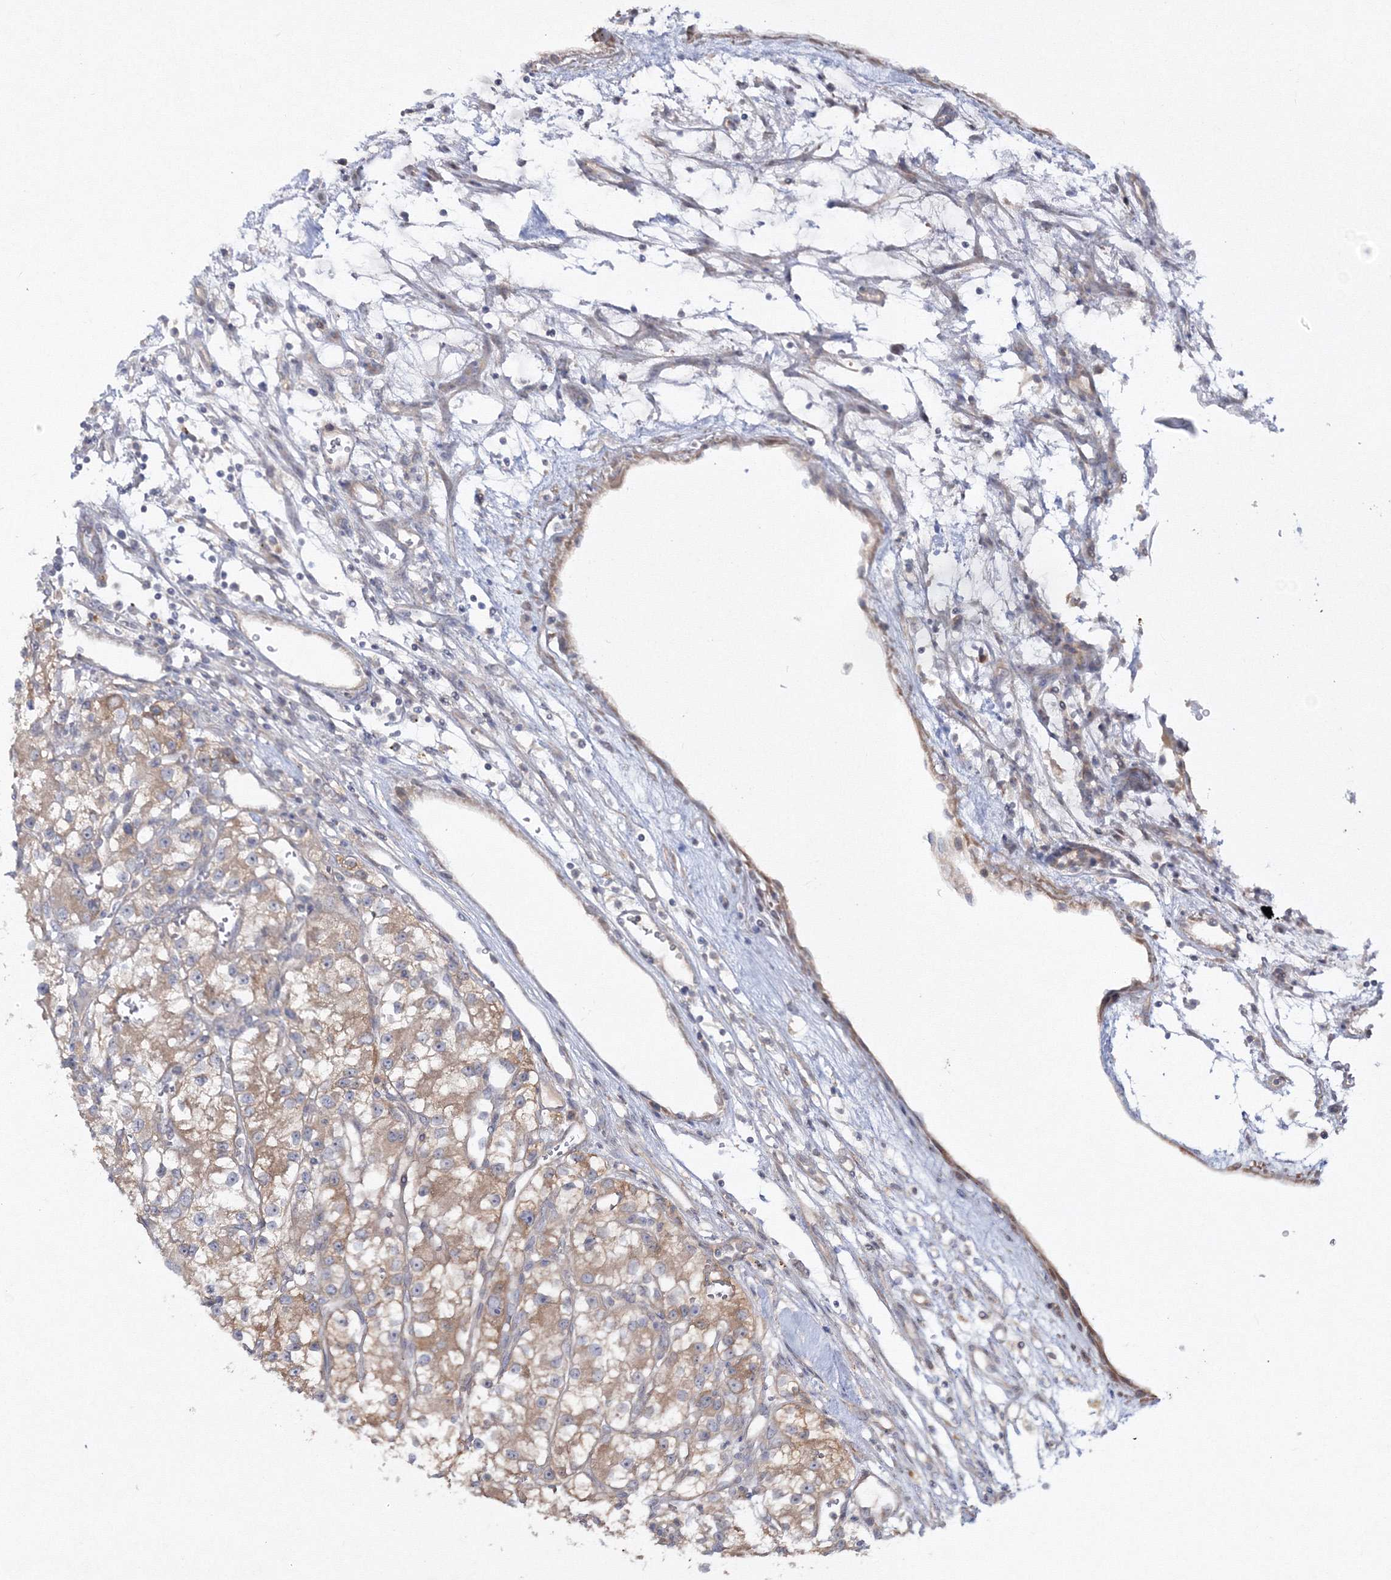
{"staining": {"intensity": "moderate", "quantity": "25%-75%", "location": "cytoplasmic/membranous"}, "tissue": "renal cancer", "cell_type": "Tumor cells", "image_type": "cancer", "snomed": [{"axis": "morphology", "description": "Adenocarcinoma, NOS"}, {"axis": "topography", "description": "Kidney"}], "caption": "Tumor cells reveal medium levels of moderate cytoplasmic/membranous expression in approximately 25%-75% of cells in renal cancer (adenocarcinoma). (IHC, brightfield microscopy, high magnification).", "gene": "IPMK", "patient": {"sex": "female", "age": 57}}